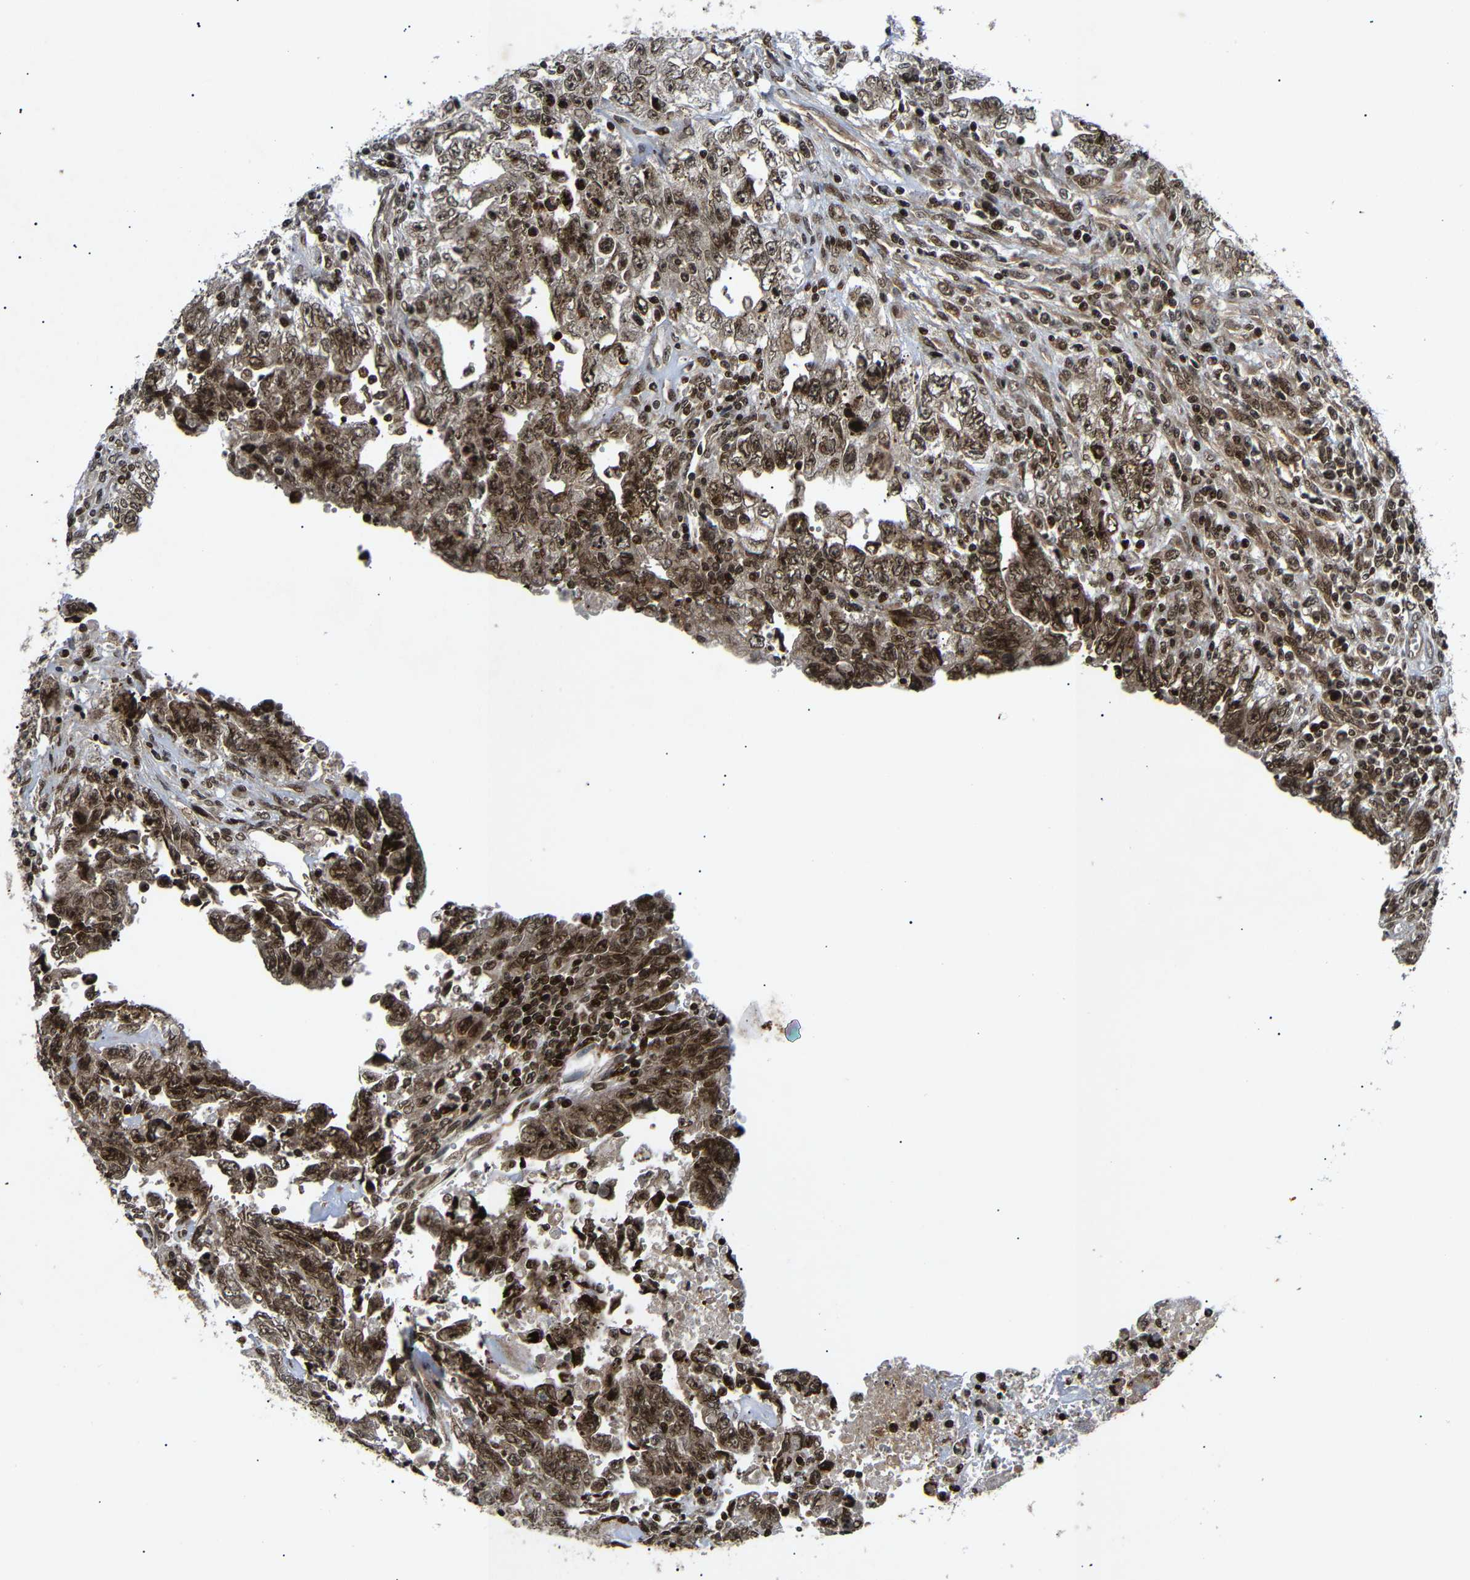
{"staining": {"intensity": "moderate", "quantity": ">75%", "location": "cytoplasmic/membranous,nuclear"}, "tissue": "testis cancer", "cell_type": "Tumor cells", "image_type": "cancer", "snomed": [{"axis": "morphology", "description": "Carcinoma, Embryonal, NOS"}, {"axis": "topography", "description": "Testis"}], "caption": "A brown stain shows moderate cytoplasmic/membranous and nuclear positivity of a protein in testis cancer (embryonal carcinoma) tumor cells. (Stains: DAB (3,3'-diaminobenzidine) in brown, nuclei in blue, Microscopy: brightfield microscopy at high magnification).", "gene": "KIF23", "patient": {"sex": "male", "age": 28}}